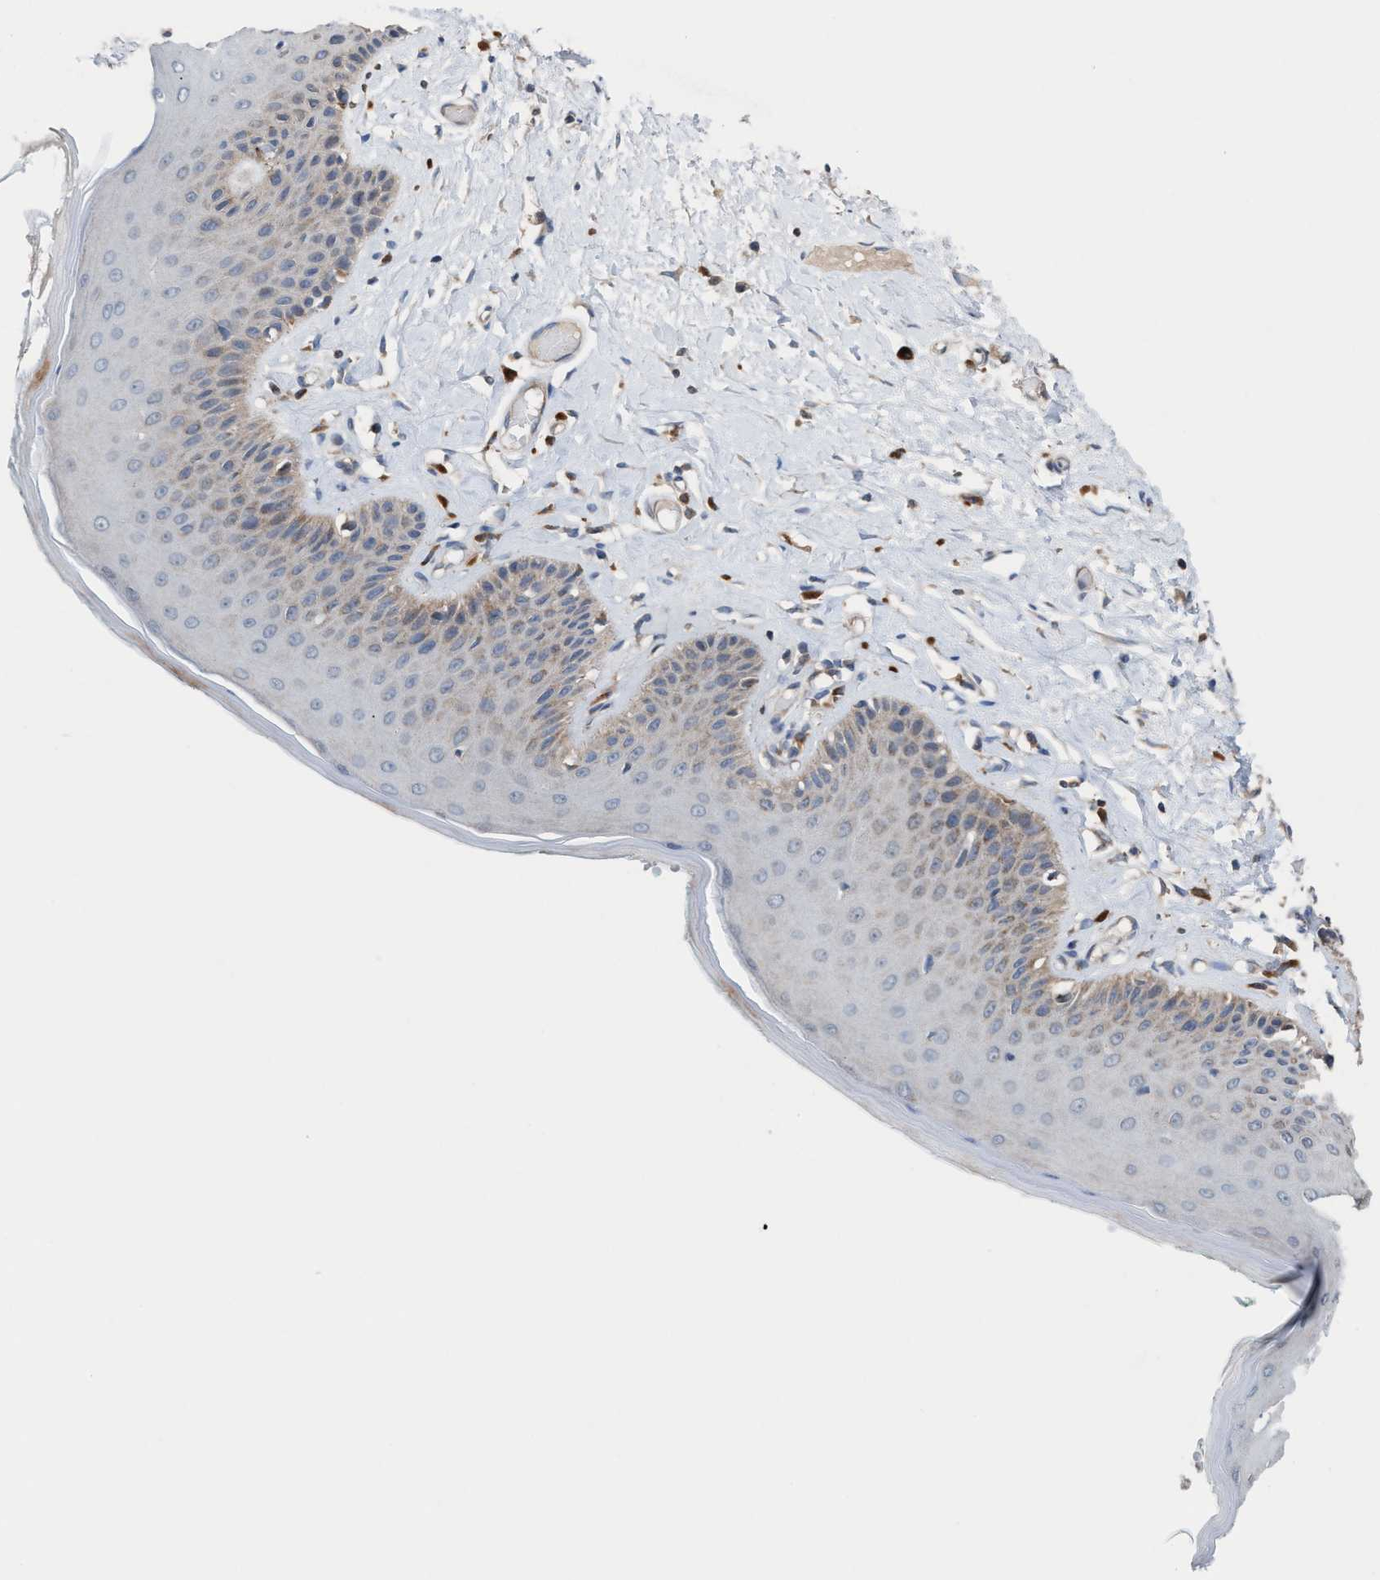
{"staining": {"intensity": "moderate", "quantity": "<25%", "location": "cytoplasmic/membranous"}, "tissue": "skin", "cell_type": "Epidermal cells", "image_type": "normal", "snomed": [{"axis": "morphology", "description": "Normal tissue, NOS"}, {"axis": "topography", "description": "Vulva"}], "caption": "Immunohistochemical staining of benign human skin exhibits low levels of moderate cytoplasmic/membranous expression in approximately <25% of epidermal cells. (brown staining indicates protein expression, while blue staining denotes nuclei).", "gene": "MRM1", "patient": {"sex": "female", "age": 73}}